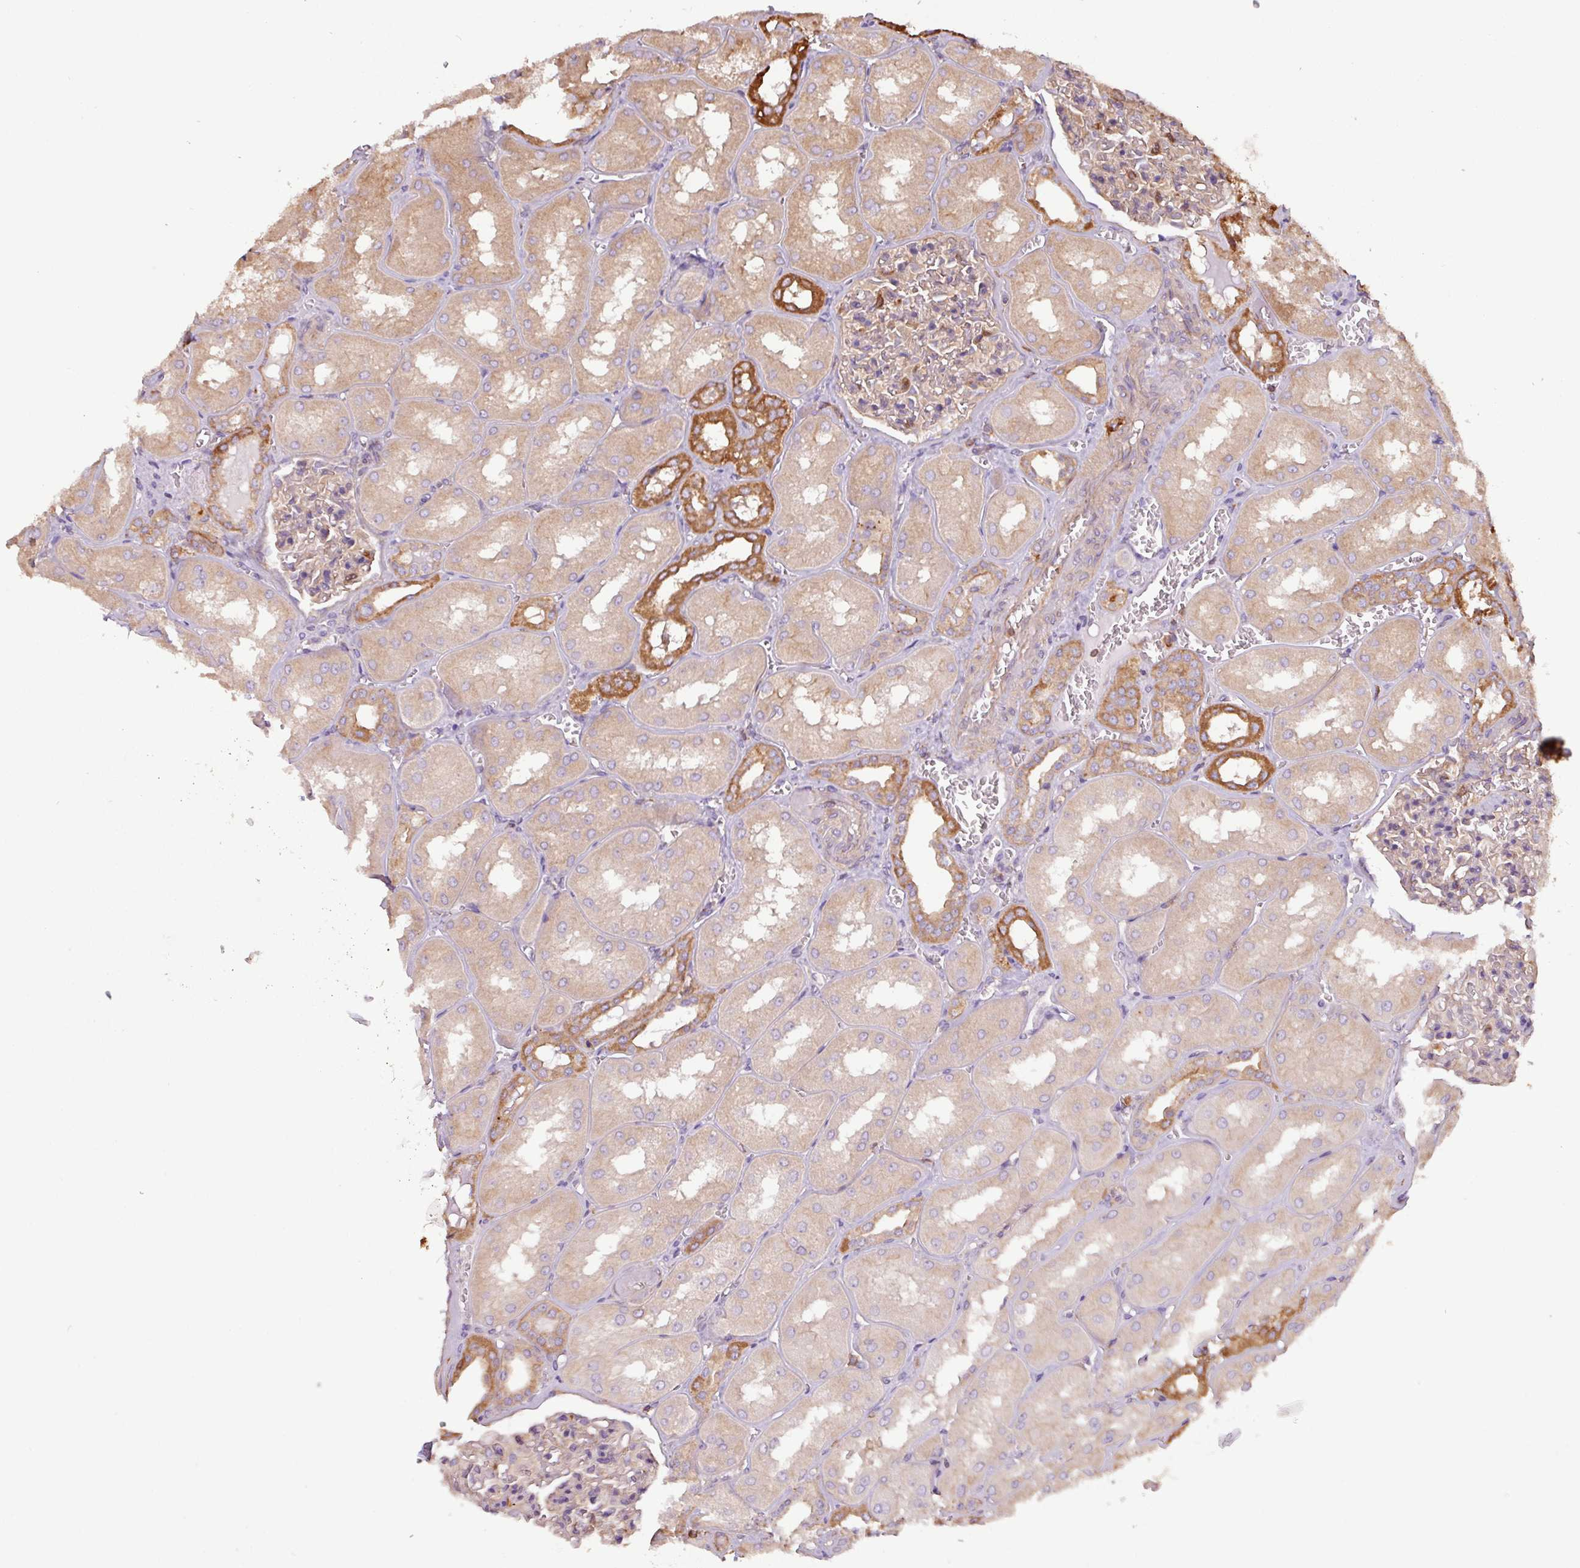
{"staining": {"intensity": "moderate", "quantity": "25%-75%", "location": "cytoplasmic/membranous"}, "tissue": "kidney", "cell_type": "Cells in glomeruli", "image_type": "normal", "snomed": [{"axis": "morphology", "description": "Normal tissue, NOS"}, {"axis": "topography", "description": "Kidney"}], "caption": "A high-resolution image shows immunohistochemistry (IHC) staining of unremarkable kidney, which displays moderate cytoplasmic/membranous expression in approximately 25%-75% of cells in glomeruli. The staining was performed using DAB, with brown indicating positive protein expression. Nuclei are stained blue with hematoxylin.", "gene": "ACTR3B", "patient": {"sex": "male", "age": 61}}